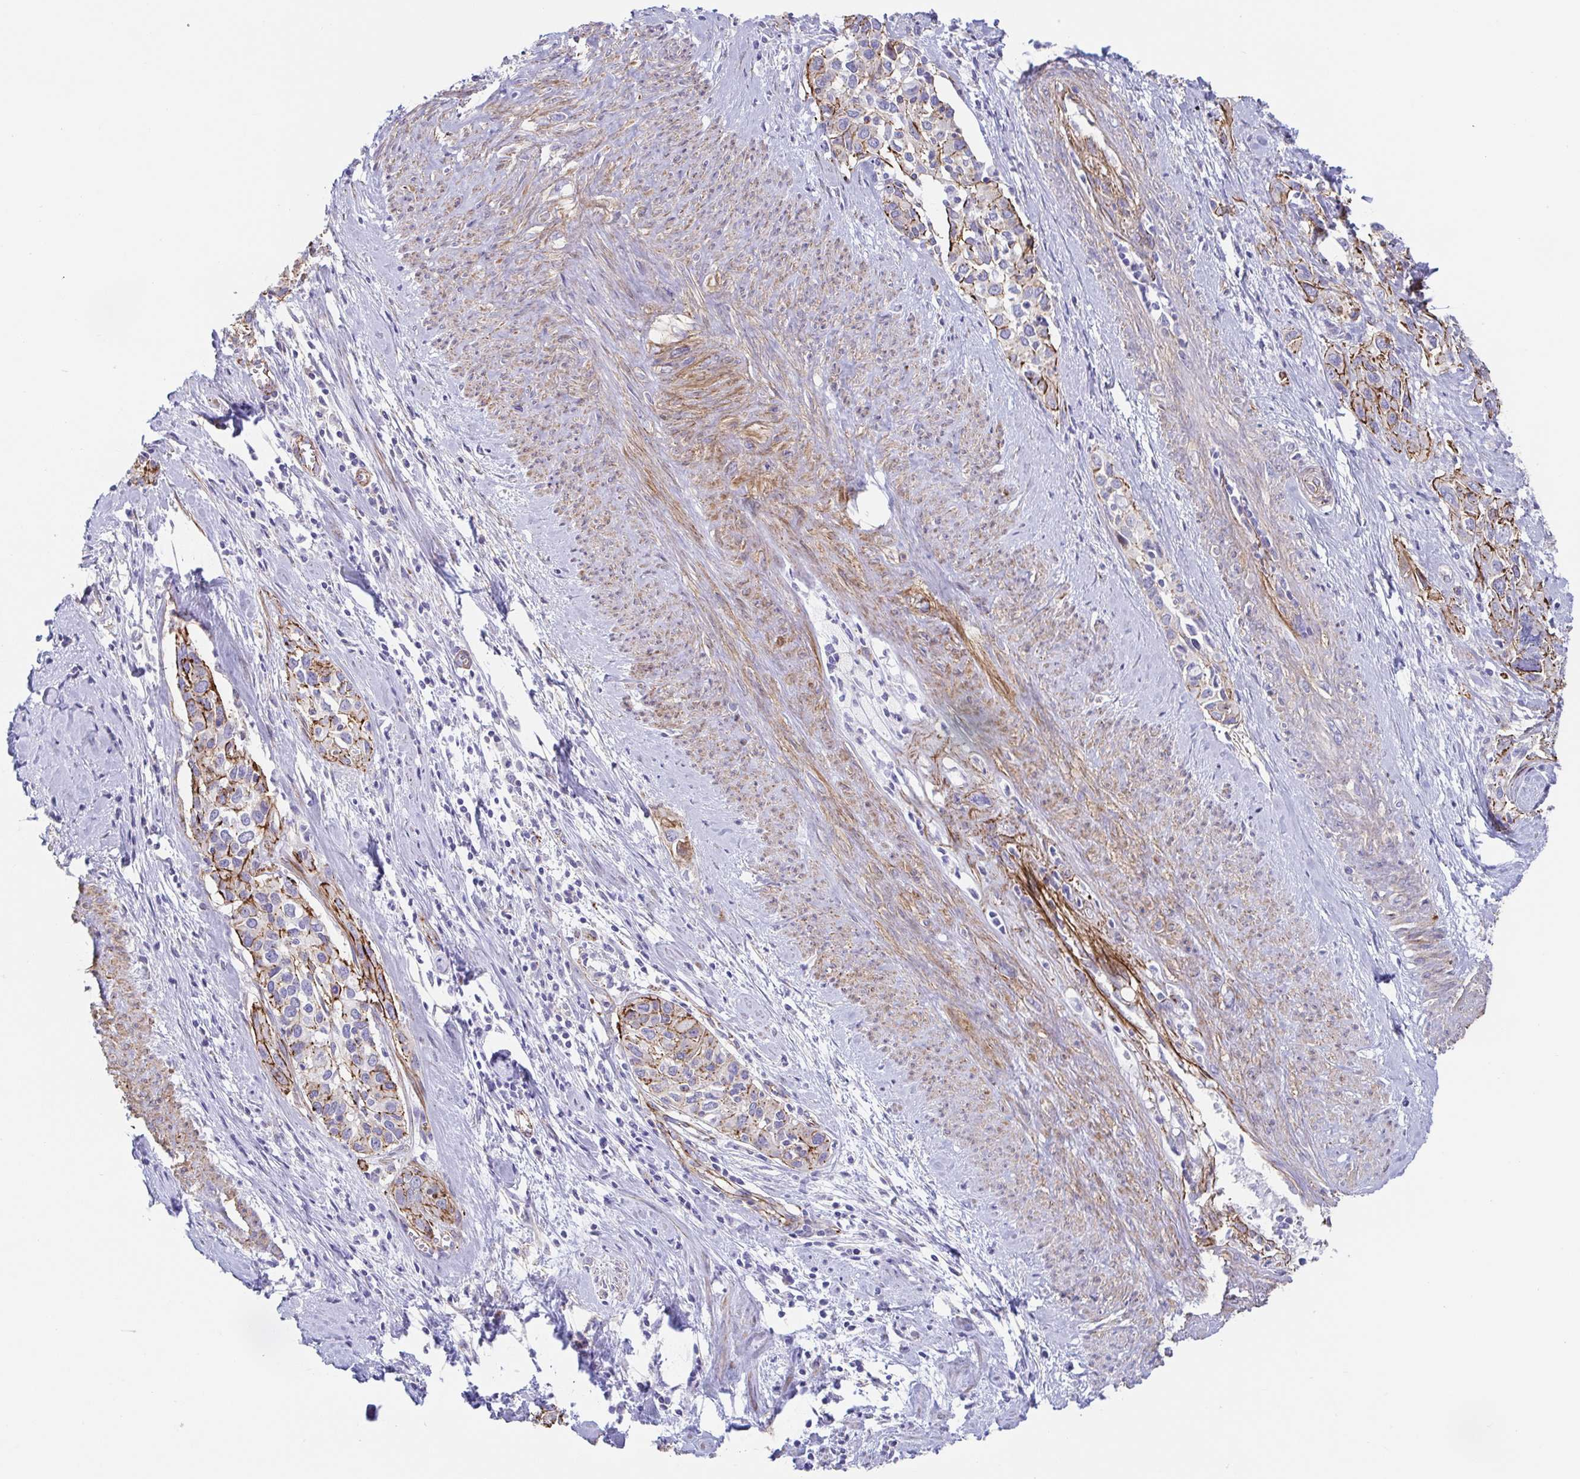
{"staining": {"intensity": "moderate", "quantity": "25%-75%", "location": "cytoplasmic/membranous"}, "tissue": "cervical cancer", "cell_type": "Tumor cells", "image_type": "cancer", "snomed": [{"axis": "morphology", "description": "Squamous cell carcinoma, NOS"}, {"axis": "topography", "description": "Cervix"}], "caption": "A high-resolution photomicrograph shows immunohistochemistry (IHC) staining of squamous cell carcinoma (cervical), which reveals moderate cytoplasmic/membranous expression in approximately 25%-75% of tumor cells. The staining was performed using DAB to visualize the protein expression in brown, while the nuclei were stained in blue with hematoxylin (Magnification: 20x).", "gene": "TRAM2", "patient": {"sex": "female", "age": 51}}